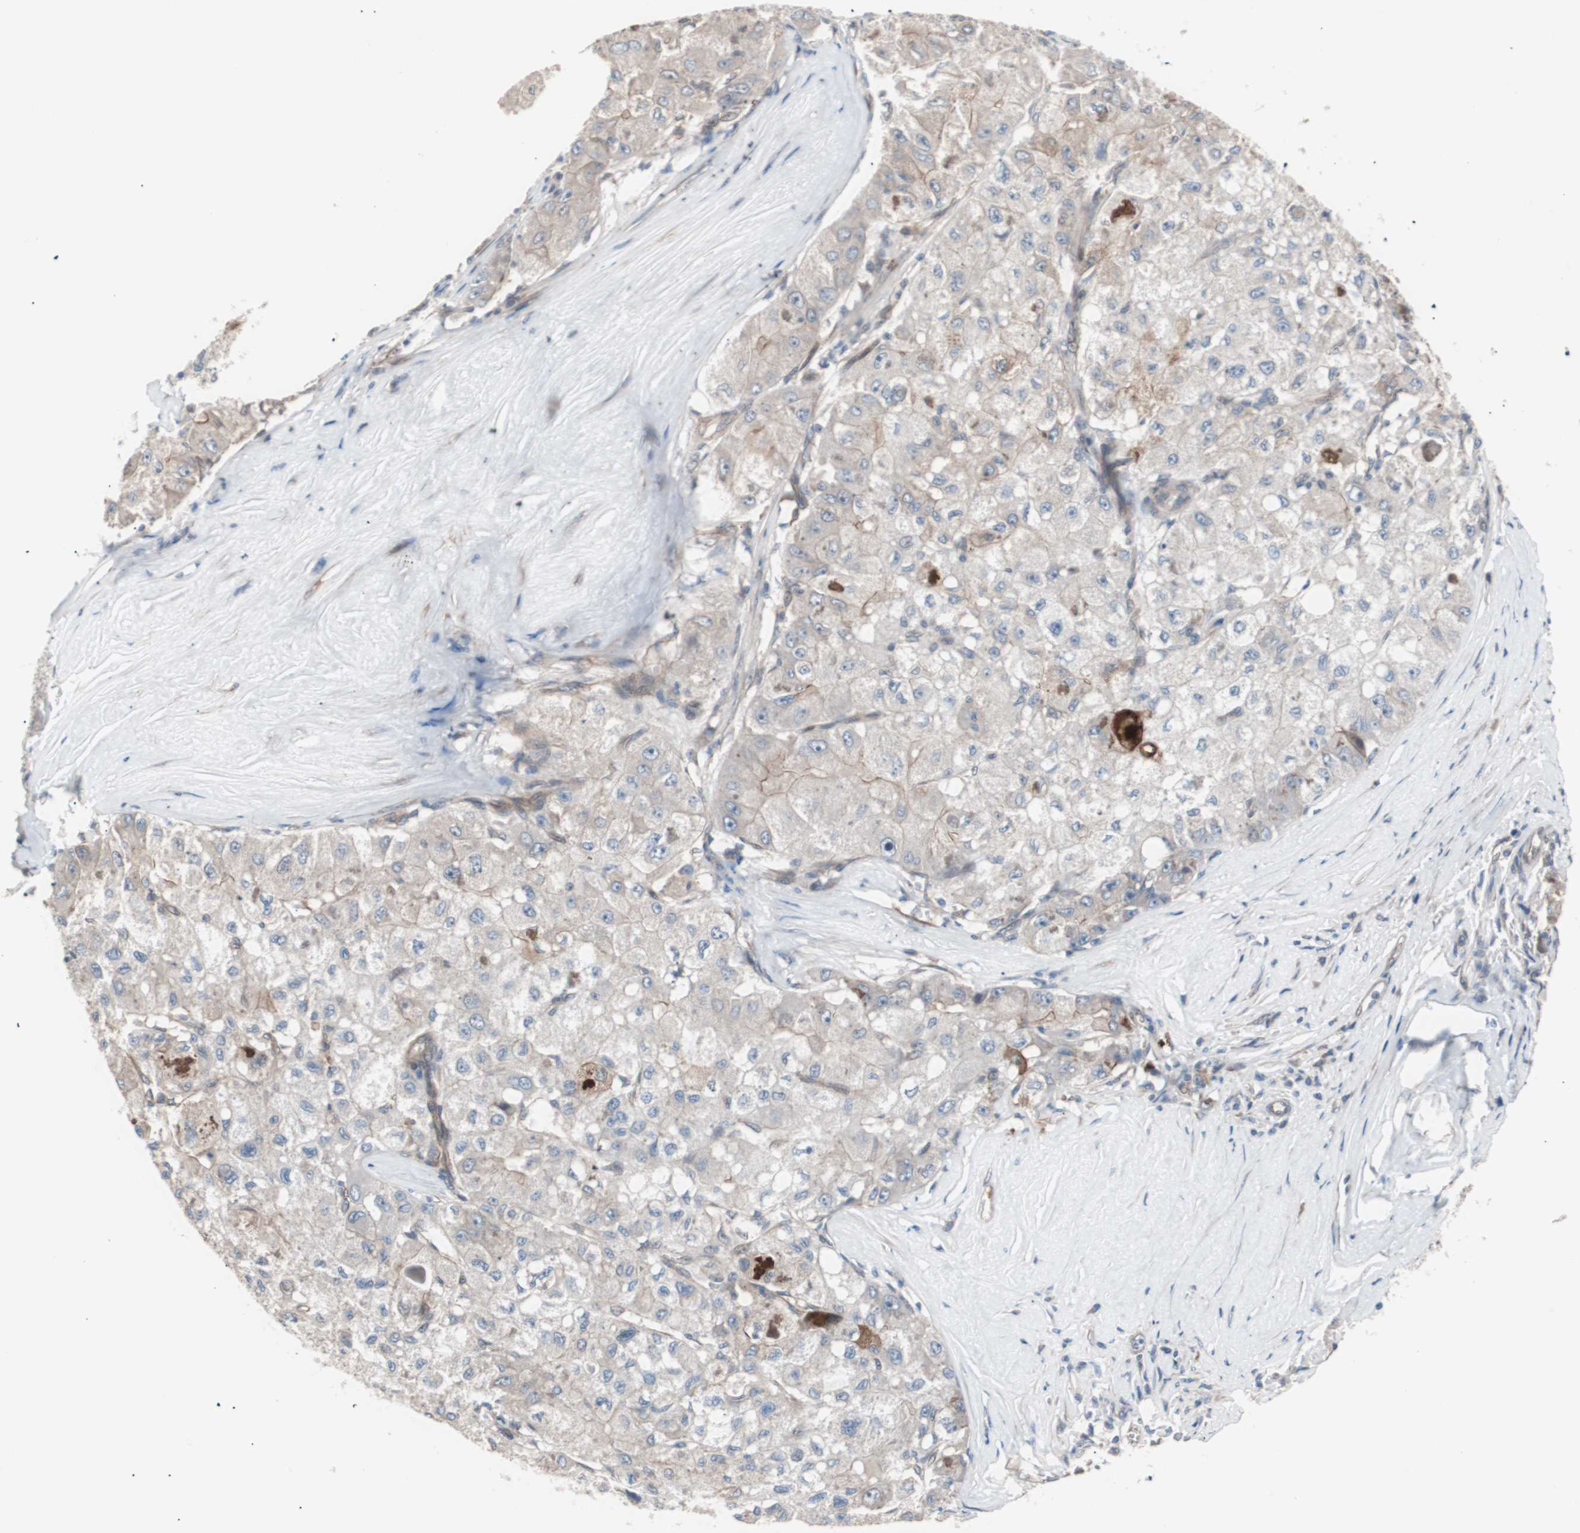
{"staining": {"intensity": "moderate", "quantity": "25%-75%", "location": "cytoplasmic/membranous"}, "tissue": "liver cancer", "cell_type": "Tumor cells", "image_type": "cancer", "snomed": [{"axis": "morphology", "description": "Carcinoma, Hepatocellular, NOS"}, {"axis": "topography", "description": "Liver"}], "caption": "Hepatocellular carcinoma (liver) tissue reveals moderate cytoplasmic/membranous staining in about 25%-75% of tumor cells, visualized by immunohistochemistry.", "gene": "SMG1", "patient": {"sex": "male", "age": 80}}